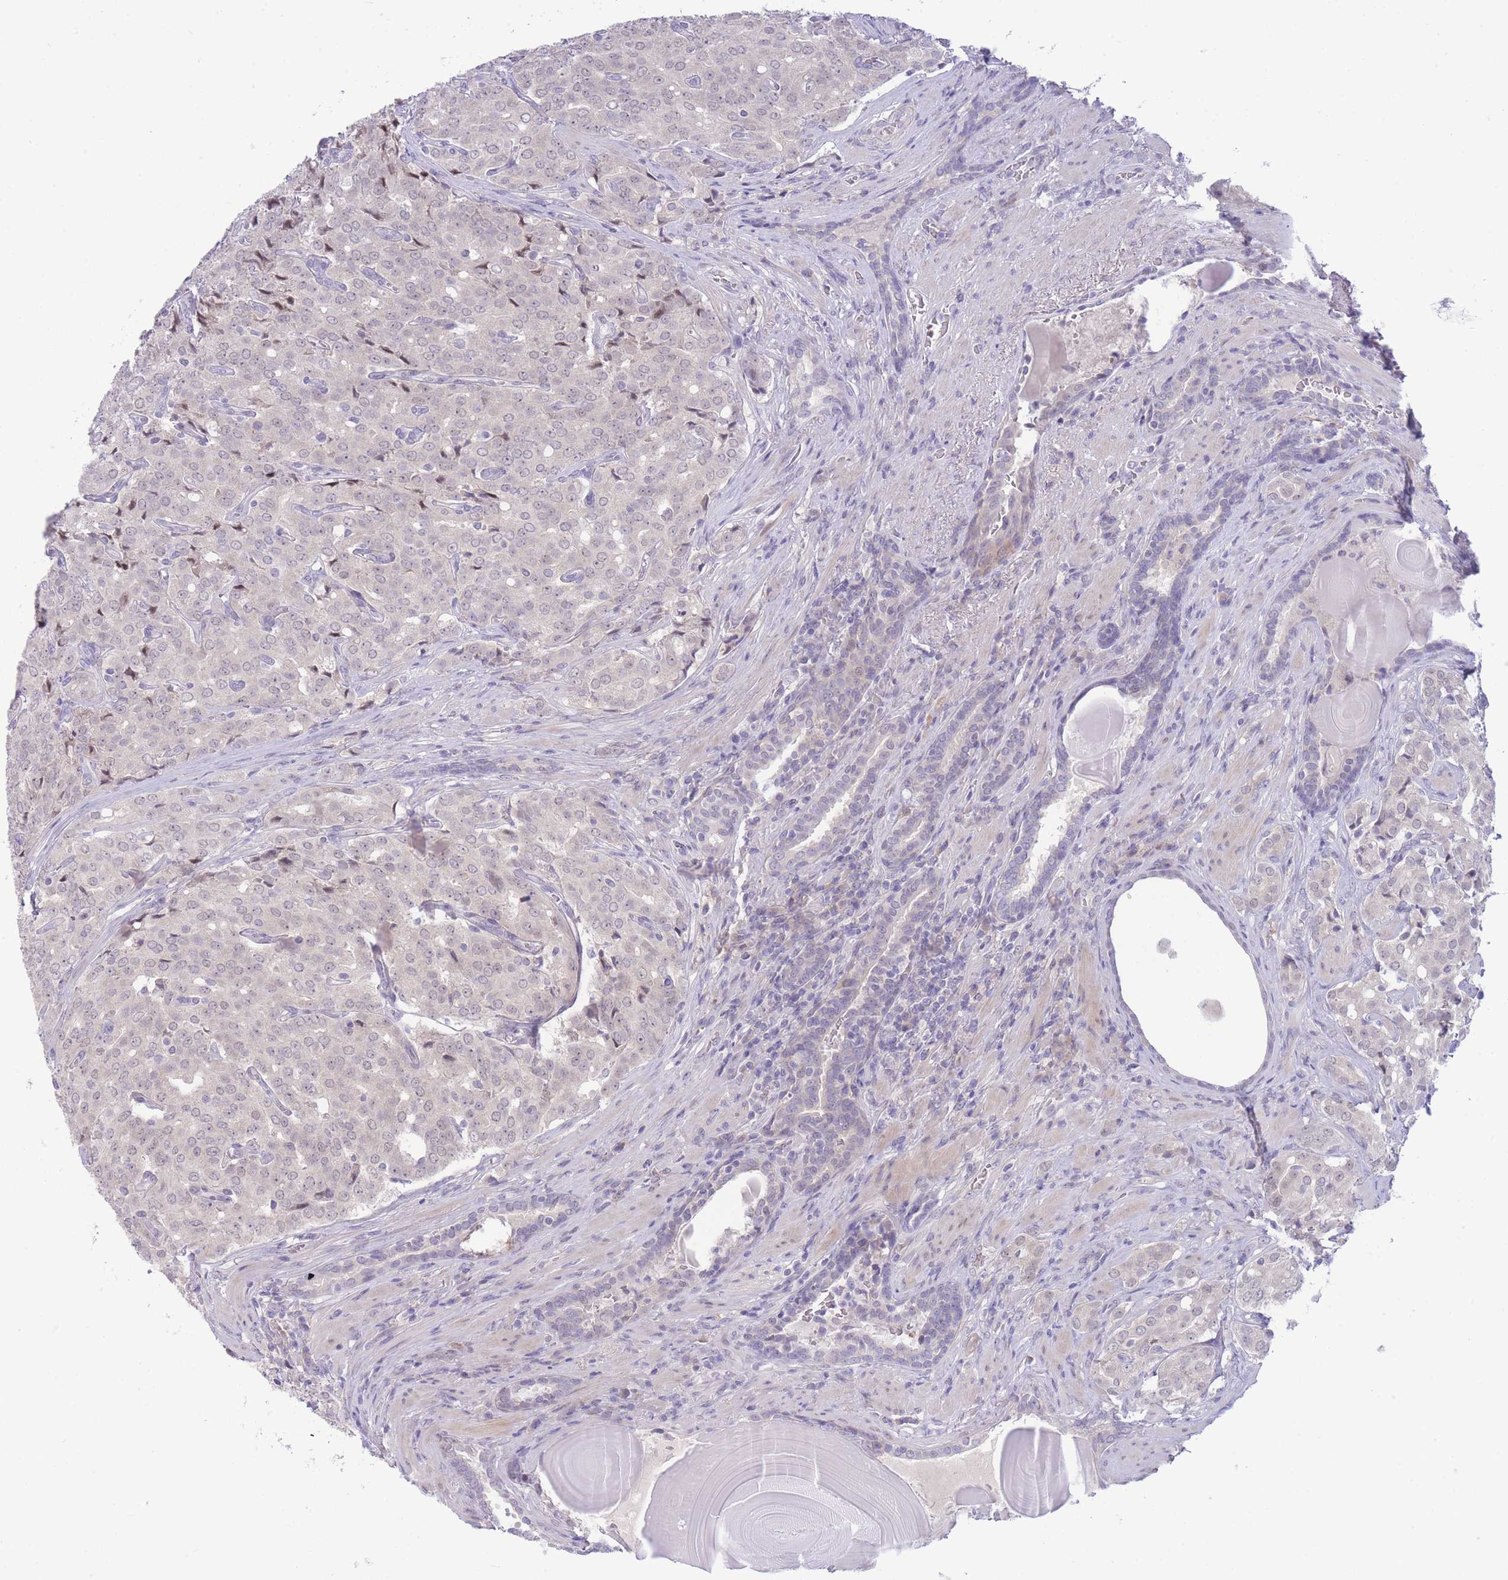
{"staining": {"intensity": "weak", "quantity": "<25%", "location": "nuclear"}, "tissue": "prostate cancer", "cell_type": "Tumor cells", "image_type": "cancer", "snomed": [{"axis": "morphology", "description": "Adenocarcinoma, High grade"}, {"axis": "topography", "description": "Prostate"}], "caption": "This is an immunohistochemistry image of high-grade adenocarcinoma (prostate). There is no positivity in tumor cells.", "gene": "FBXO46", "patient": {"sex": "male", "age": 68}}